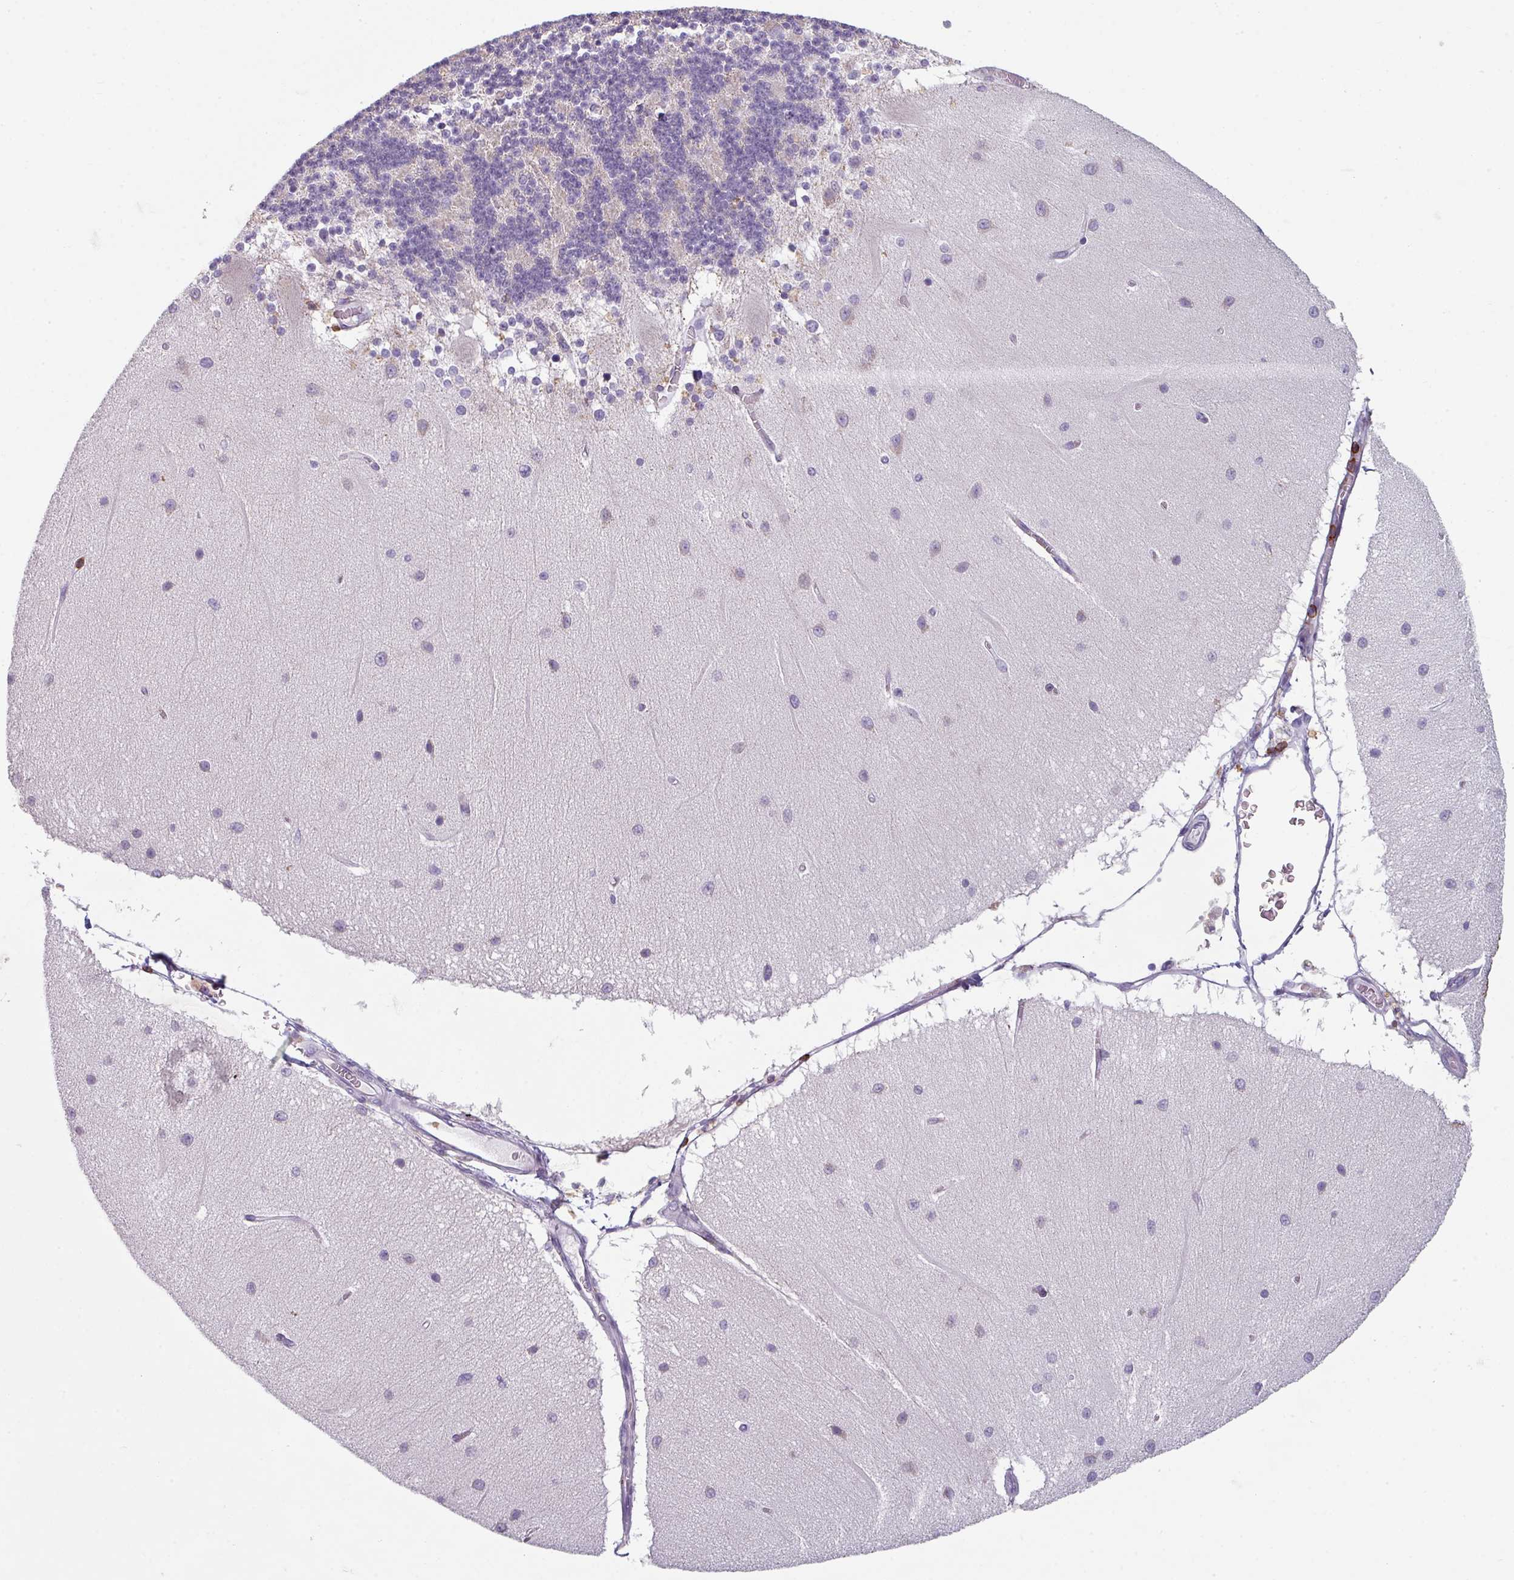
{"staining": {"intensity": "negative", "quantity": "none", "location": "none"}, "tissue": "cerebellum", "cell_type": "Cells in granular layer", "image_type": "normal", "snomed": [{"axis": "morphology", "description": "Normal tissue, NOS"}, {"axis": "topography", "description": "Cerebellum"}], "caption": "Histopathology image shows no protein expression in cells in granular layer of normal cerebellum. (Stains: DAB (3,3'-diaminobenzidine) IHC with hematoxylin counter stain, Microscopy: brightfield microscopy at high magnification).", "gene": "NEDD9", "patient": {"sex": "female", "age": 54}}